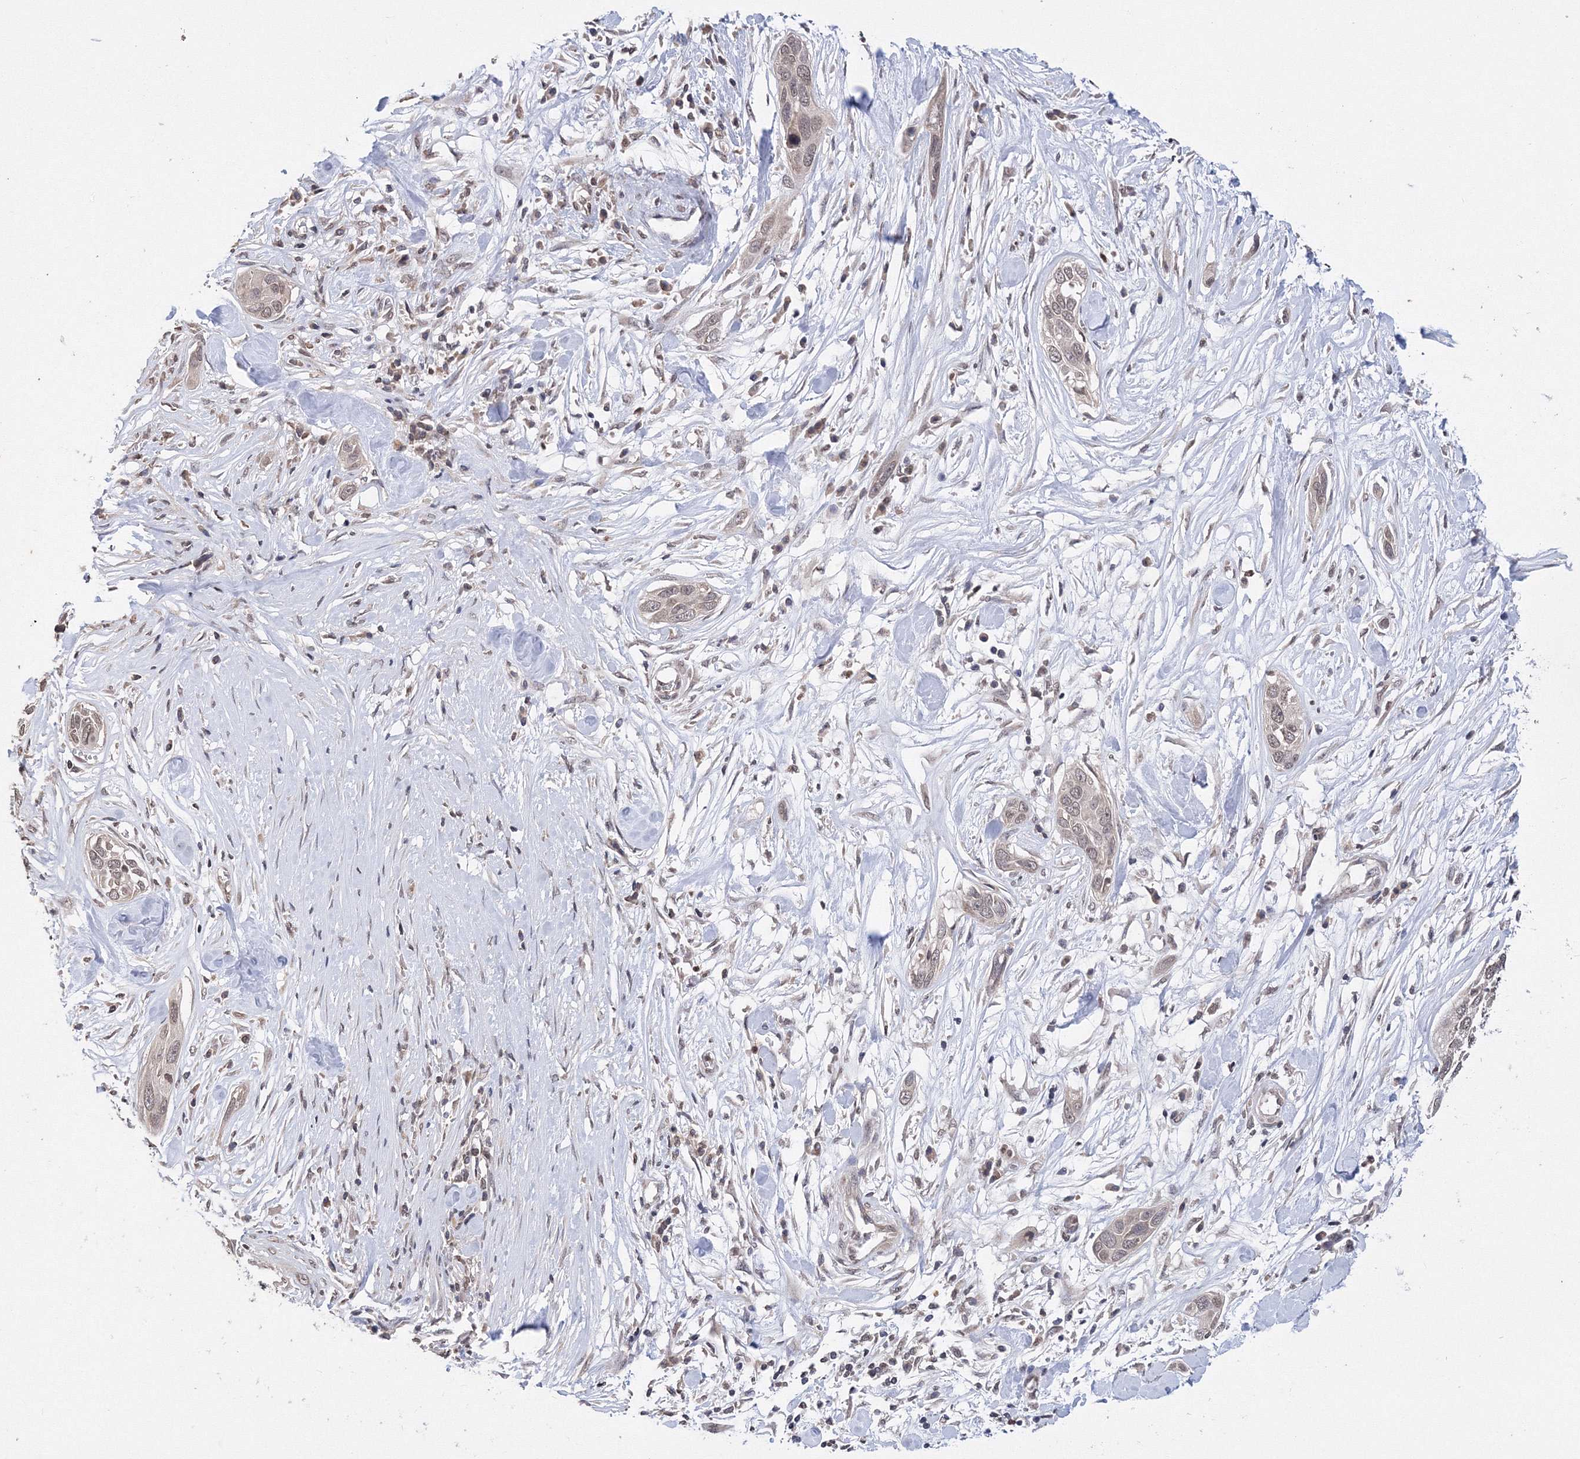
{"staining": {"intensity": "weak", "quantity": ">75%", "location": "nuclear"}, "tissue": "pancreatic cancer", "cell_type": "Tumor cells", "image_type": "cancer", "snomed": [{"axis": "morphology", "description": "Adenocarcinoma, NOS"}, {"axis": "topography", "description": "Pancreas"}], "caption": "Pancreatic cancer (adenocarcinoma) stained for a protein demonstrates weak nuclear positivity in tumor cells.", "gene": "GPN1", "patient": {"sex": "female", "age": 60}}